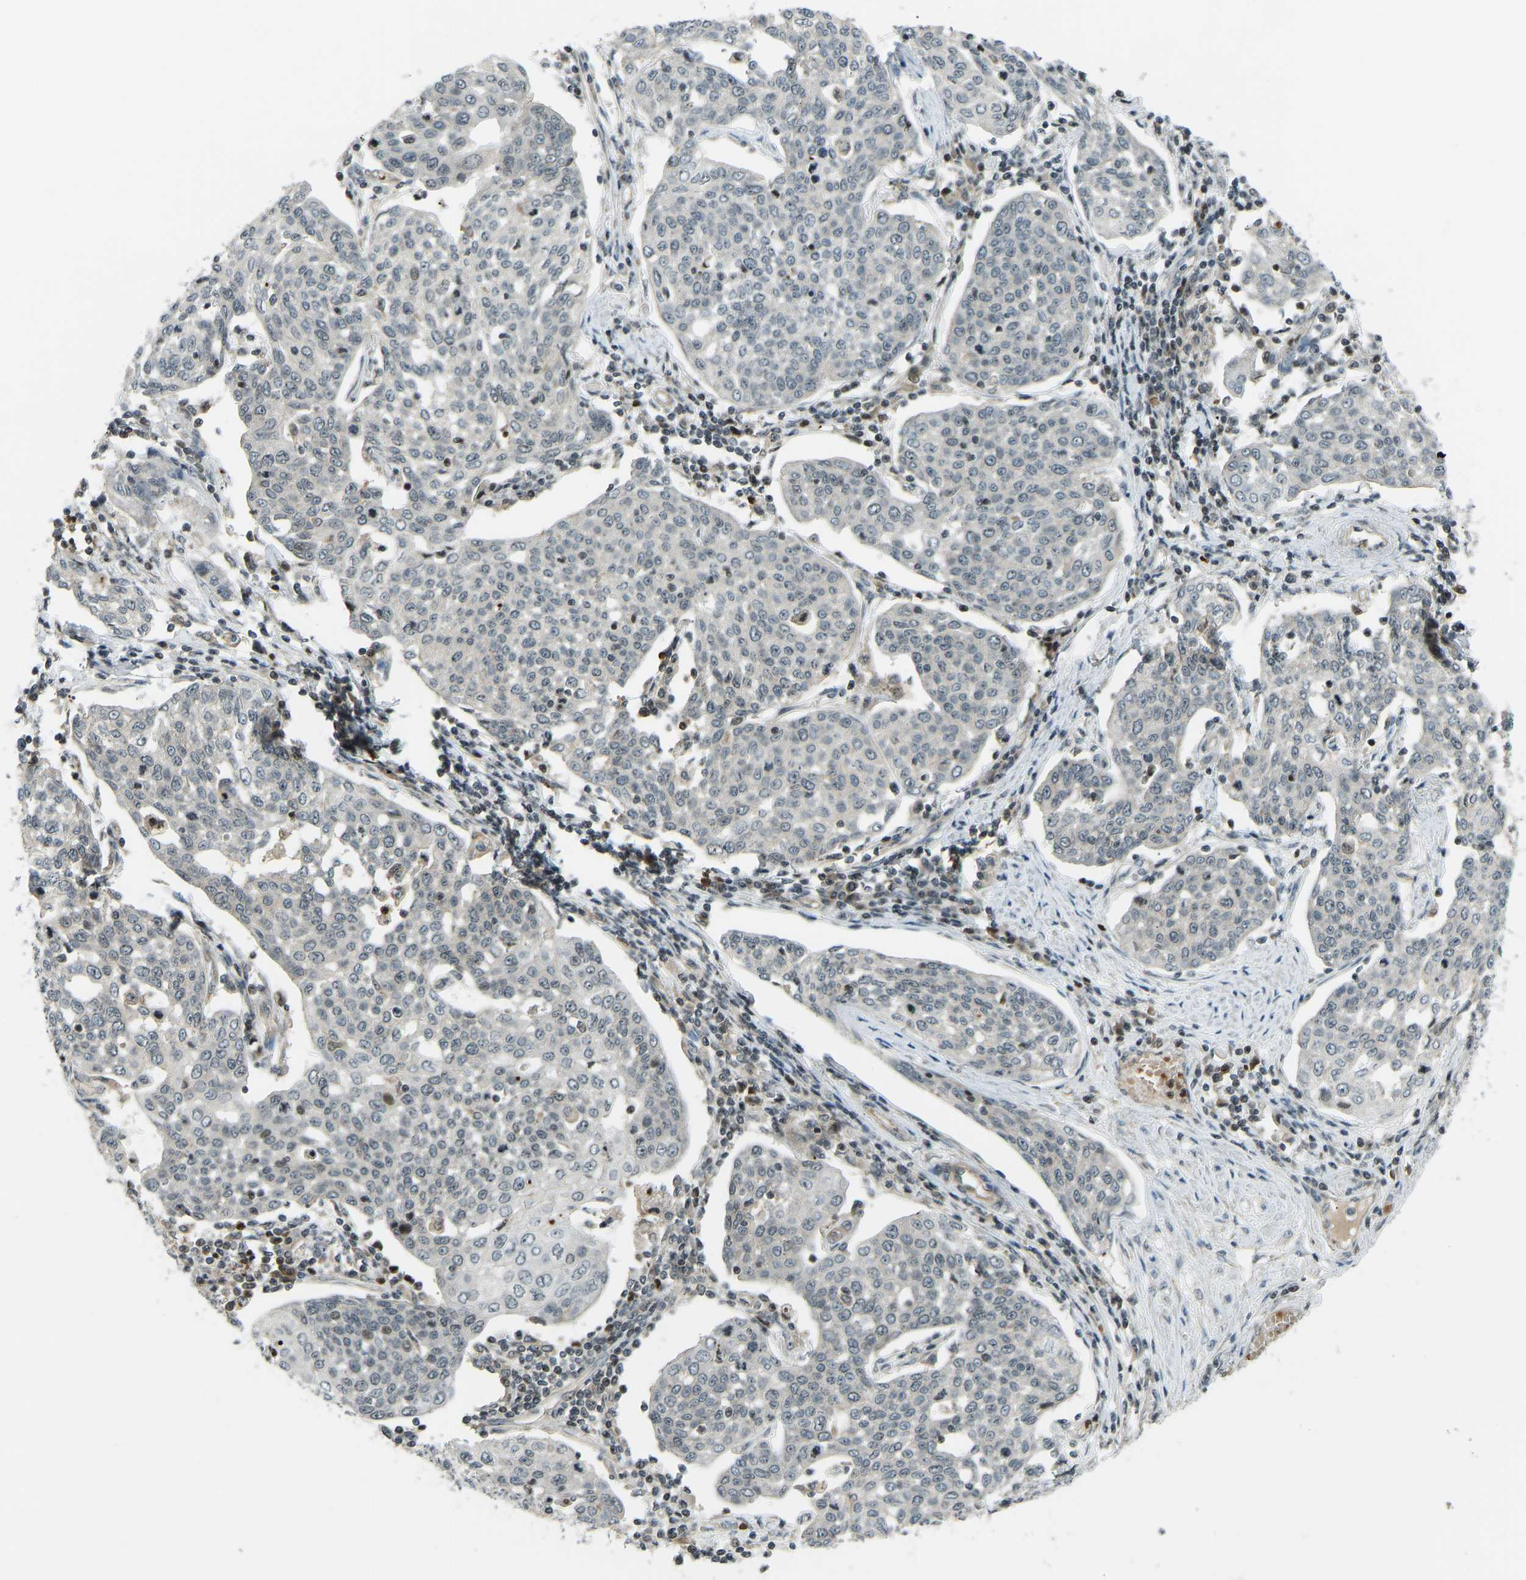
{"staining": {"intensity": "negative", "quantity": "none", "location": "none"}, "tissue": "cervical cancer", "cell_type": "Tumor cells", "image_type": "cancer", "snomed": [{"axis": "morphology", "description": "Squamous cell carcinoma, NOS"}, {"axis": "topography", "description": "Cervix"}], "caption": "This is a histopathology image of immunohistochemistry staining of cervical cancer (squamous cell carcinoma), which shows no expression in tumor cells.", "gene": "SVOPL", "patient": {"sex": "female", "age": 34}}